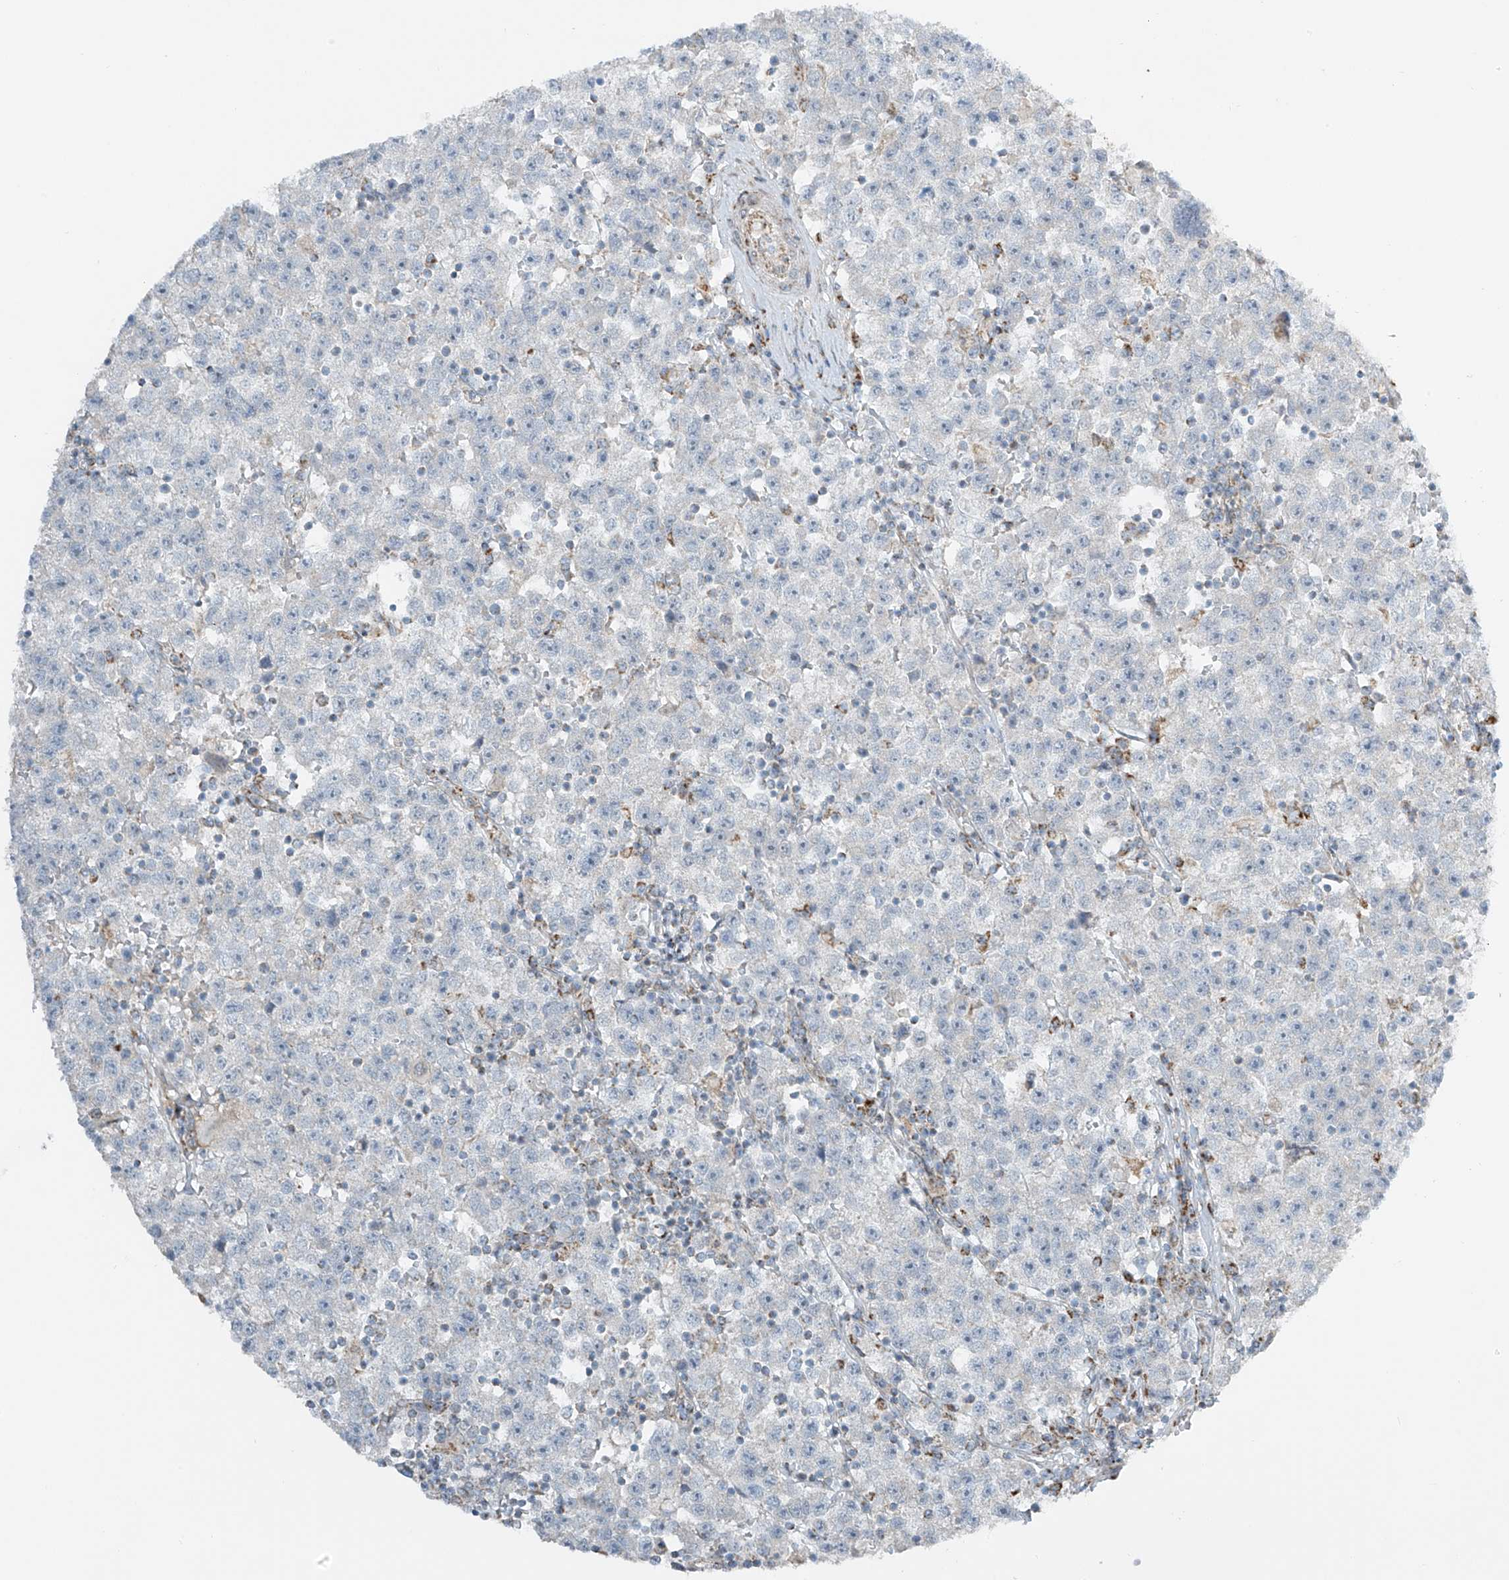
{"staining": {"intensity": "negative", "quantity": "none", "location": "none"}, "tissue": "testis cancer", "cell_type": "Tumor cells", "image_type": "cancer", "snomed": [{"axis": "morphology", "description": "Seminoma, NOS"}, {"axis": "topography", "description": "Testis"}], "caption": "Tumor cells are negative for brown protein staining in testis cancer.", "gene": "SMDT1", "patient": {"sex": "male", "age": 22}}